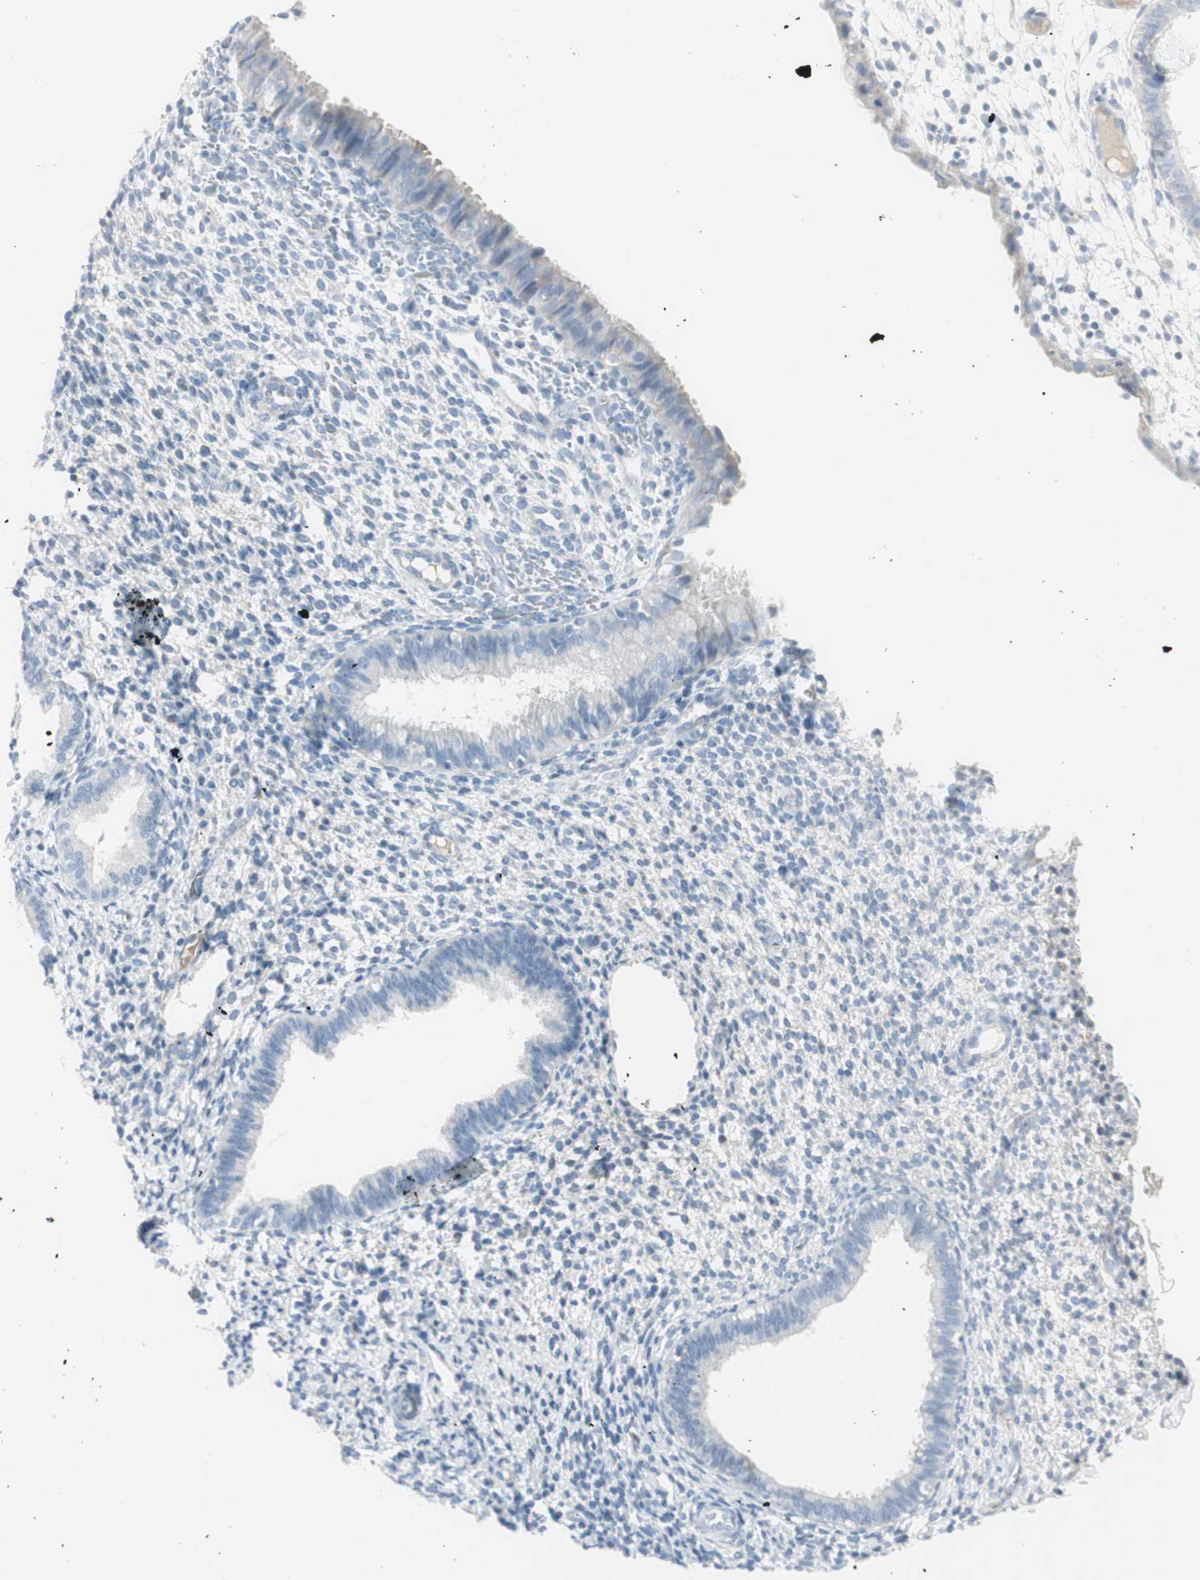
{"staining": {"intensity": "negative", "quantity": "none", "location": "none"}, "tissue": "endometrium", "cell_type": "Cells in endometrial stroma", "image_type": "normal", "snomed": [{"axis": "morphology", "description": "Normal tissue, NOS"}, {"axis": "topography", "description": "Endometrium"}], "caption": "IHC image of normal endometrium: endometrium stained with DAB demonstrates no significant protein positivity in cells in endometrial stroma. The staining was performed using DAB to visualize the protein expression in brown, while the nuclei were stained in blue with hematoxylin (Magnification: 20x).", "gene": "CDHR5", "patient": {"sex": "female", "age": 61}}